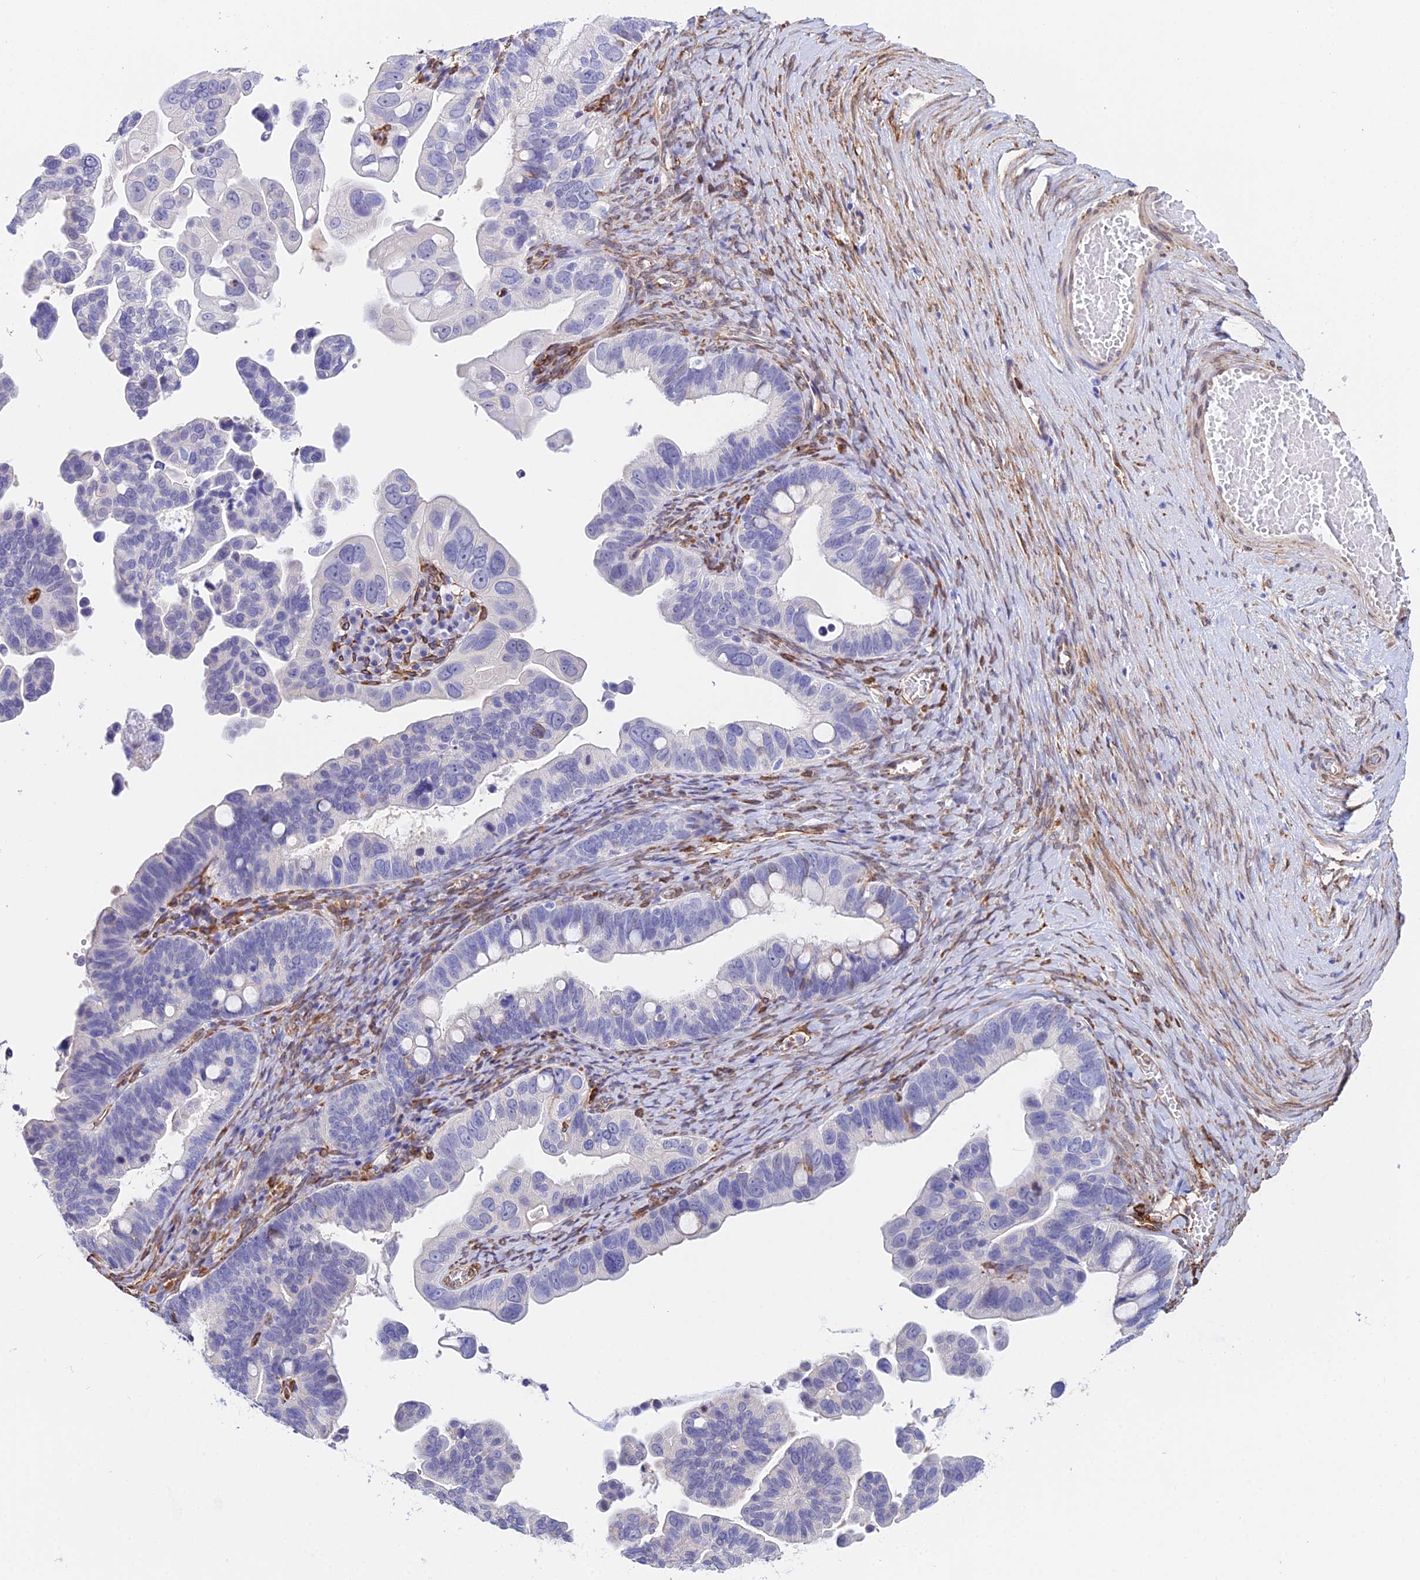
{"staining": {"intensity": "negative", "quantity": "none", "location": "none"}, "tissue": "ovarian cancer", "cell_type": "Tumor cells", "image_type": "cancer", "snomed": [{"axis": "morphology", "description": "Cystadenocarcinoma, serous, NOS"}, {"axis": "topography", "description": "Ovary"}], "caption": "A micrograph of serous cystadenocarcinoma (ovarian) stained for a protein reveals no brown staining in tumor cells.", "gene": "MXRA7", "patient": {"sex": "female", "age": 56}}